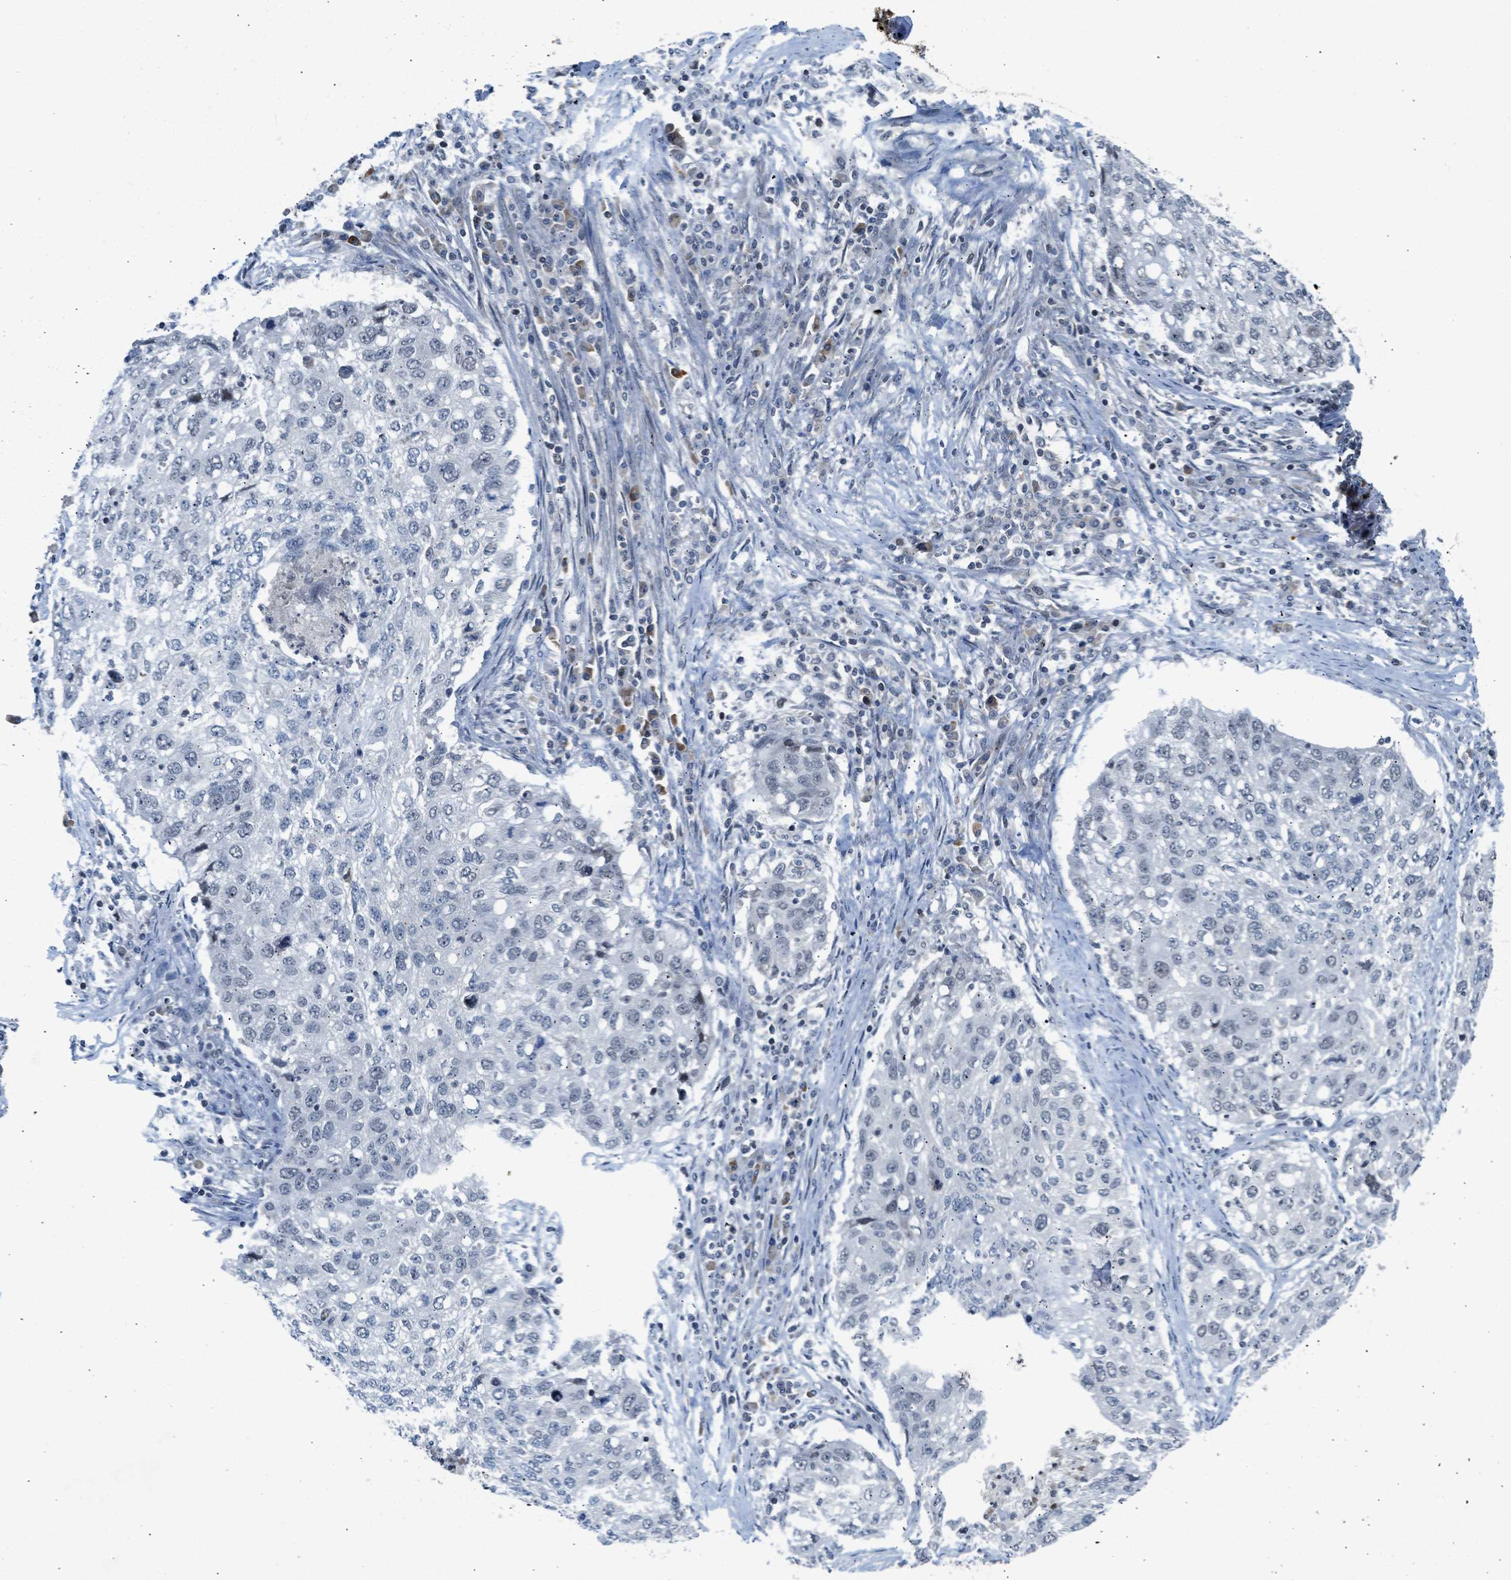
{"staining": {"intensity": "negative", "quantity": "none", "location": "none"}, "tissue": "lung cancer", "cell_type": "Tumor cells", "image_type": "cancer", "snomed": [{"axis": "morphology", "description": "Squamous cell carcinoma, NOS"}, {"axis": "topography", "description": "Lung"}], "caption": "The photomicrograph reveals no staining of tumor cells in lung cancer.", "gene": "TTBK2", "patient": {"sex": "female", "age": 63}}